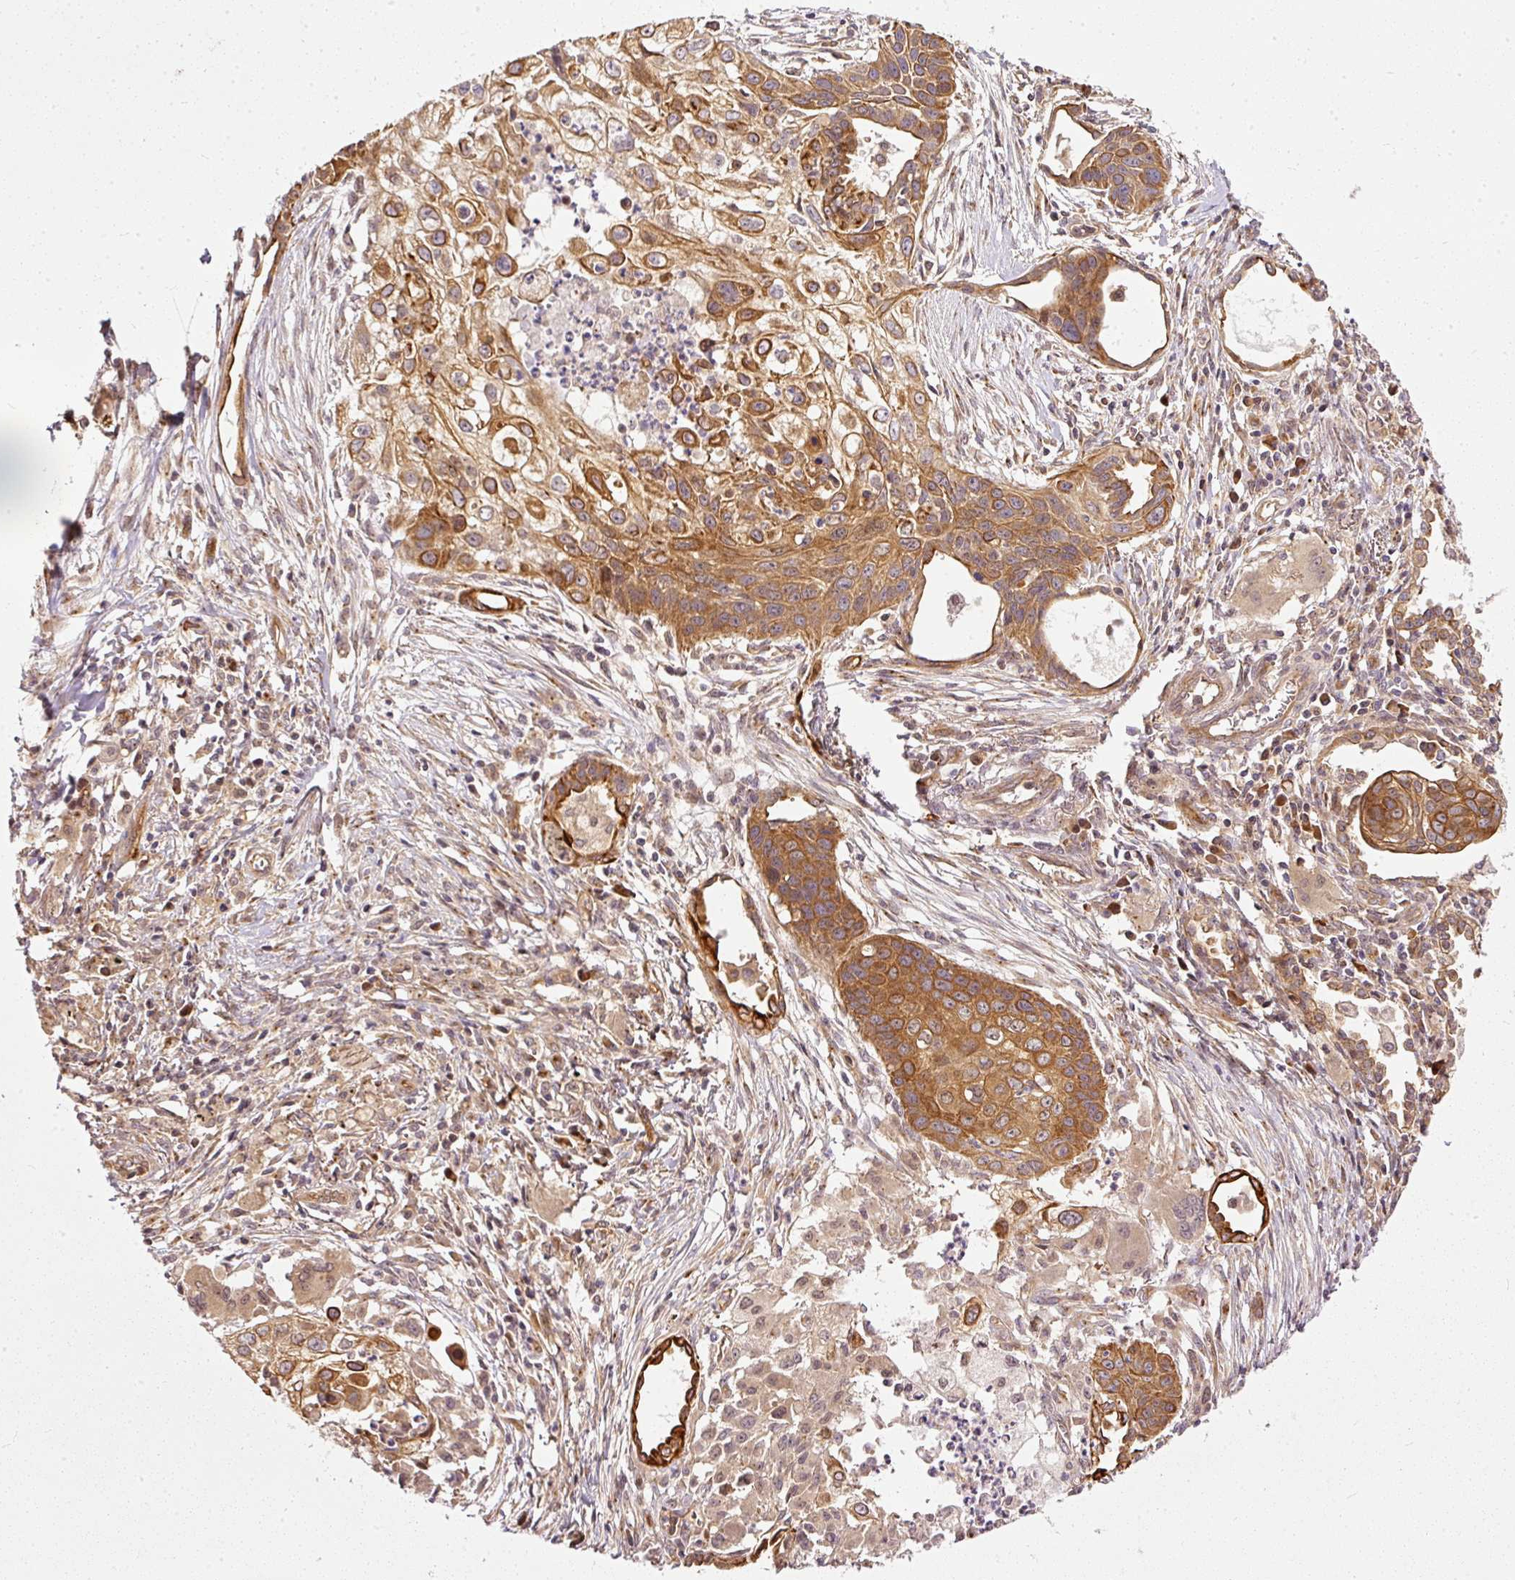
{"staining": {"intensity": "strong", "quantity": ">75%", "location": "cytoplasmic/membranous"}, "tissue": "lung cancer", "cell_type": "Tumor cells", "image_type": "cancer", "snomed": [{"axis": "morphology", "description": "Squamous cell carcinoma, NOS"}, {"axis": "topography", "description": "Lung"}], "caption": "Protein expression analysis of human lung squamous cell carcinoma reveals strong cytoplasmic/membranous positivity in about >75% of tumor cells. The protein of interest is stained brown, and the nuclei are stained in blue (DAB IHC with brightfield microscopy, high magnification).", "gene": "MIF4GD", "patient": {"sex": "male", "age": 71}}